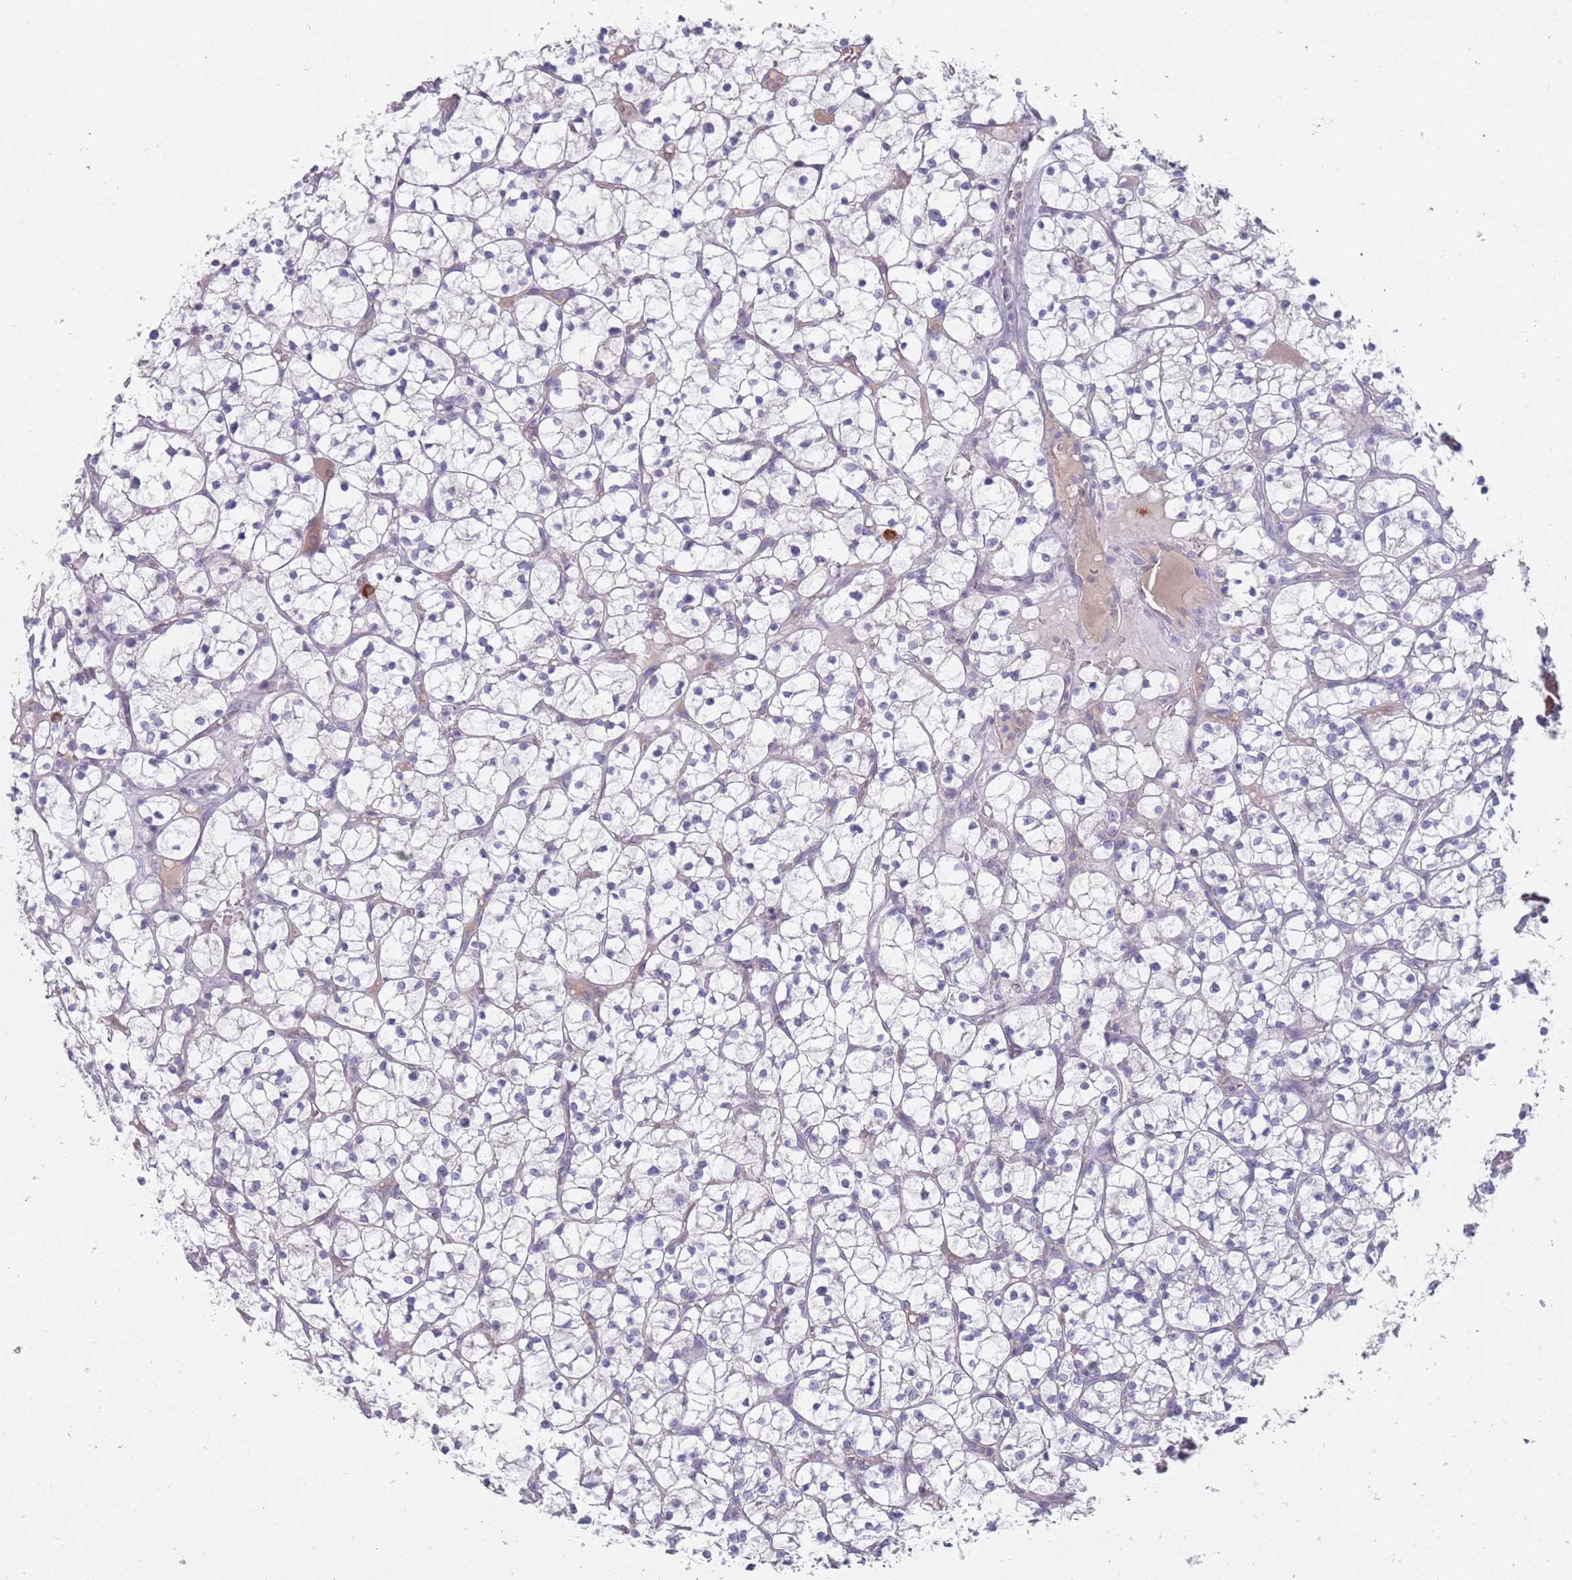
{"staining": {"intensity": "negative", "quantity": "none", "location": "none"}, "tissue": "renal cancer", "cell_type": "Tumor cells", "image_type": "cancer", "snomed": [{"axis": "morphology", "description": "Adenocarcinoma, NOS"}, {"axis": "topography", "description": "Kidney"}], "caption": "IHC of renal cancer (adenocarcinoma) displays no expression in tumor cells.", "gene": "DDX4", "patient": {"sex": "female", "age": 64}}